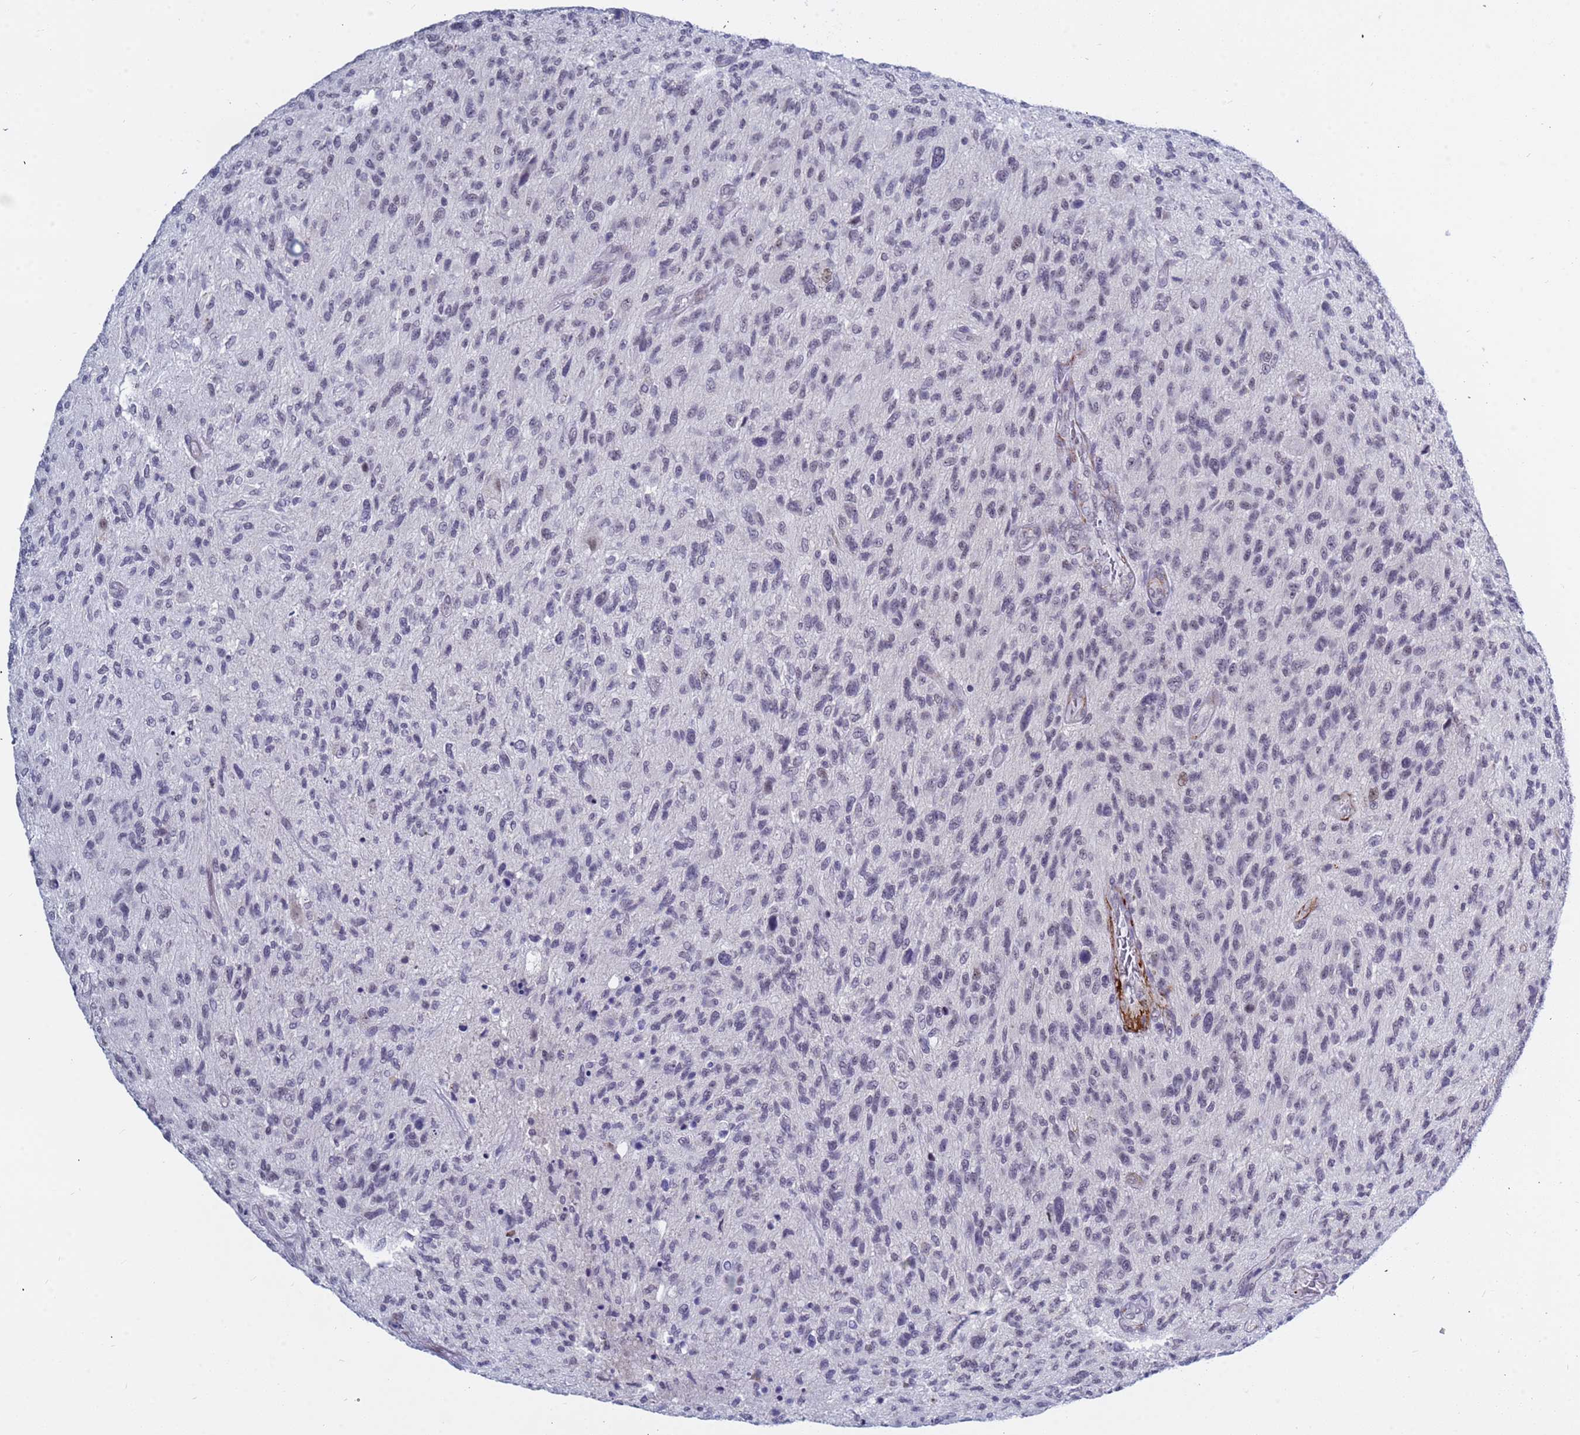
{"staining": {"intensity": "negative", "quantity": "none", "location": "none"}, "tissue": "glioma", "cell_type": "Tumor cells", "image_type": "cancer", "snomed": [{"axis": "morphology", "description": "Glioma, malignant, High grade"}, {"axis": "topography", "description": "Brain"}], "caption": "This is a micrograph of IHC staining of glioma, which shows no expression in tumor cells.", "gene": "CXorf65", "patient": {"sex": "male", "age": 47}}